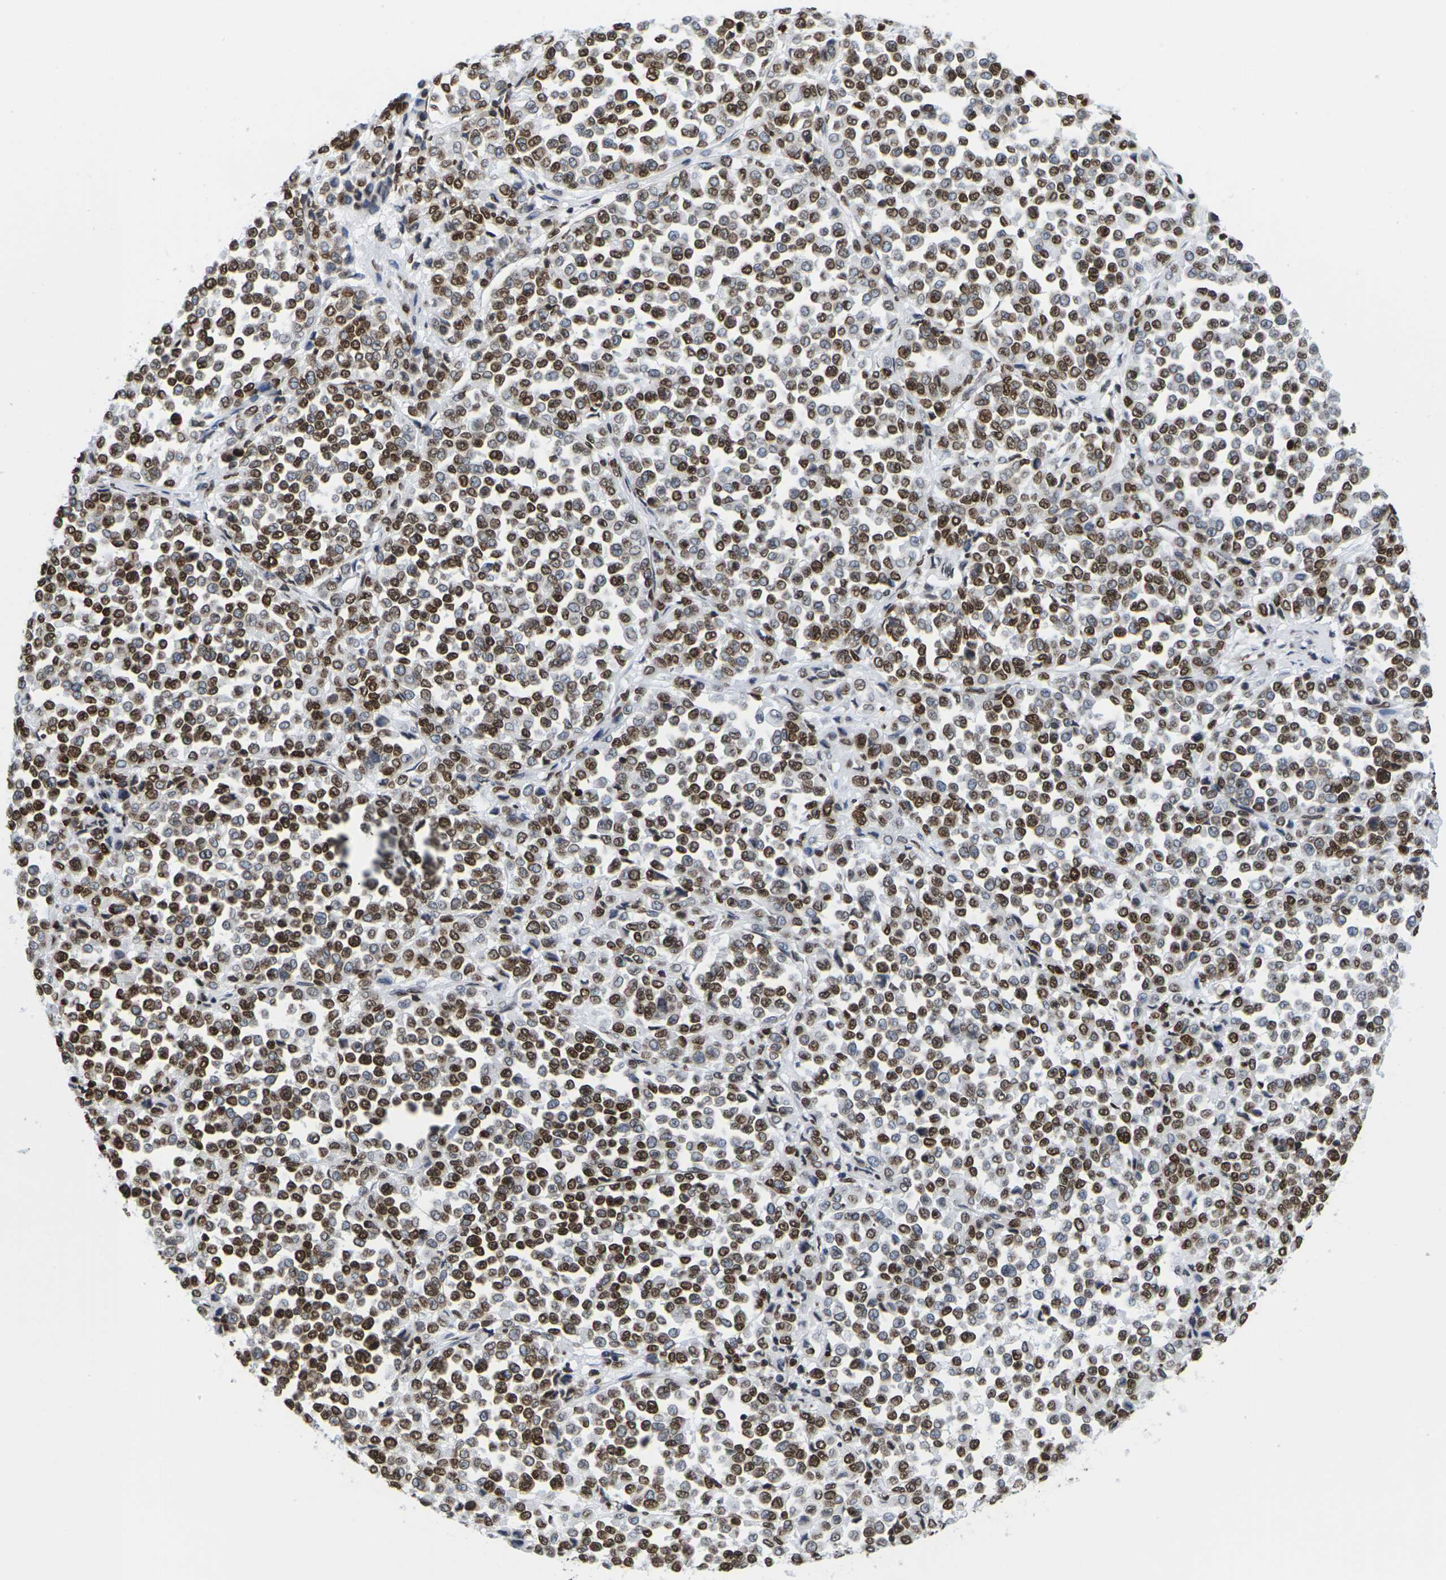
{"staining": {"intensity": "strong", "quantity": ">75%", "location": "cytoplasmic/membranous,nuclear"}, "tissue": "melanoma", "cell_type": "Tumor cells", "image_type": "cancer", "snomed": [{"axis": "morphology", "description": "Malignant melanoma, Metastatic site"}, {"axis": "topography", "description": "Pancreas"}], "caption": "The image reveals immunohistochemical staining of malignant melanoma (metastatic site). There is strong cytoplasmic/membranous and nuclear expression is seen in about >75% of tumor cells. (brown staining indicates protein expression, while blue staining denotes nuclei).", "gene": "H2AC21", "patient": {"sex": "female", "age": 30}}